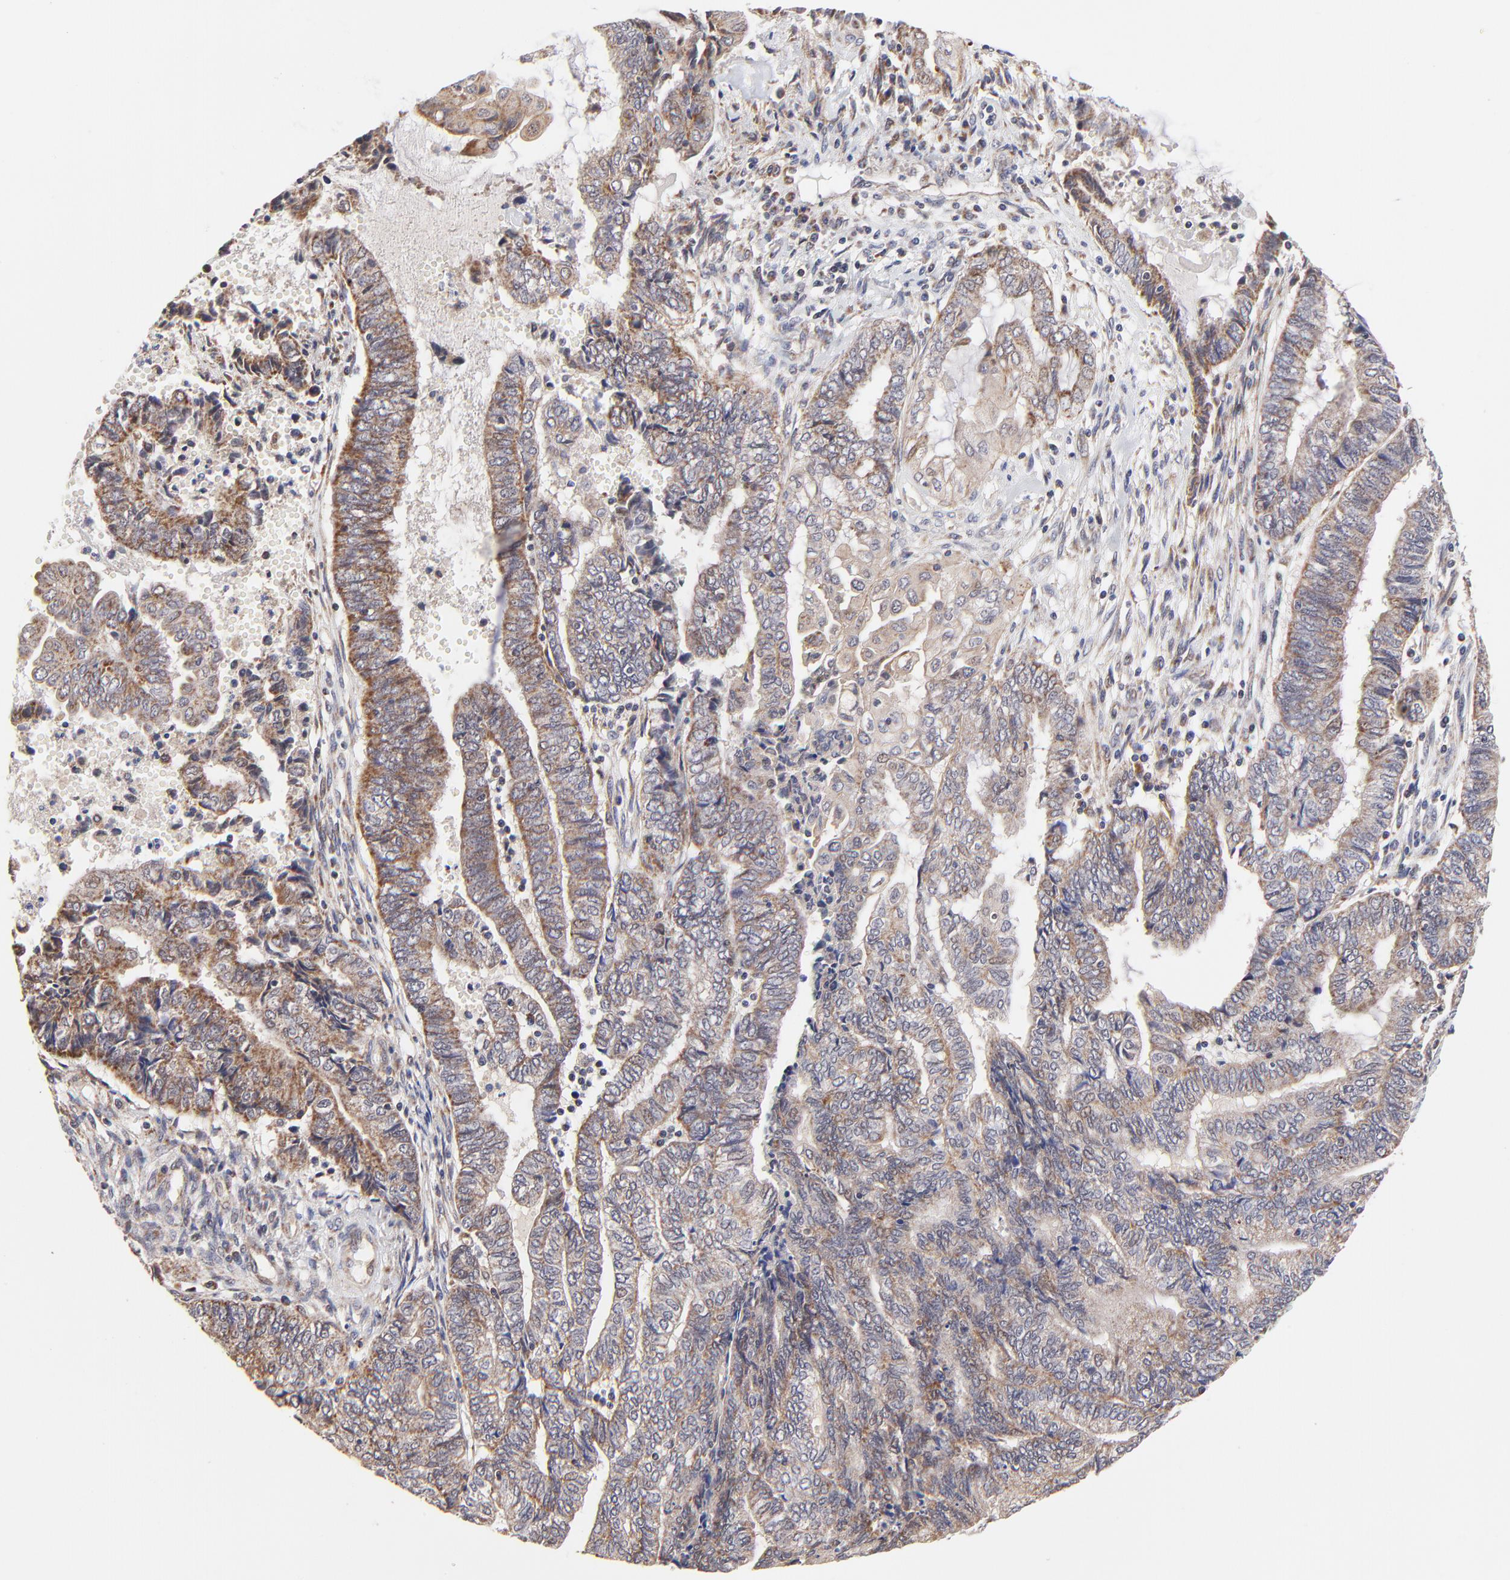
{"staining": {"intensity": "moderate", "quantity": ">75%", "location": "cytoplasmic/membranous"}, "tissue": "endometrial cancer", "cell_type": "Tumor cells", "image_type": "cancer", "snomed": [{"axis": "morphology", "description": "Adenocarcinoma, NOS"}, {"axis": "topography", "description": "Uterus"}, {"axis": "topography", "description": "Endometrium"}], "caption": "The immunohistochemical stain shows moderate cytoplasmic/membranous positivity in tumor cells of endometrial adenocarcinoma tissue.", "gene": "FBXL12", "patient": {"sex": "female", "age": 70}}